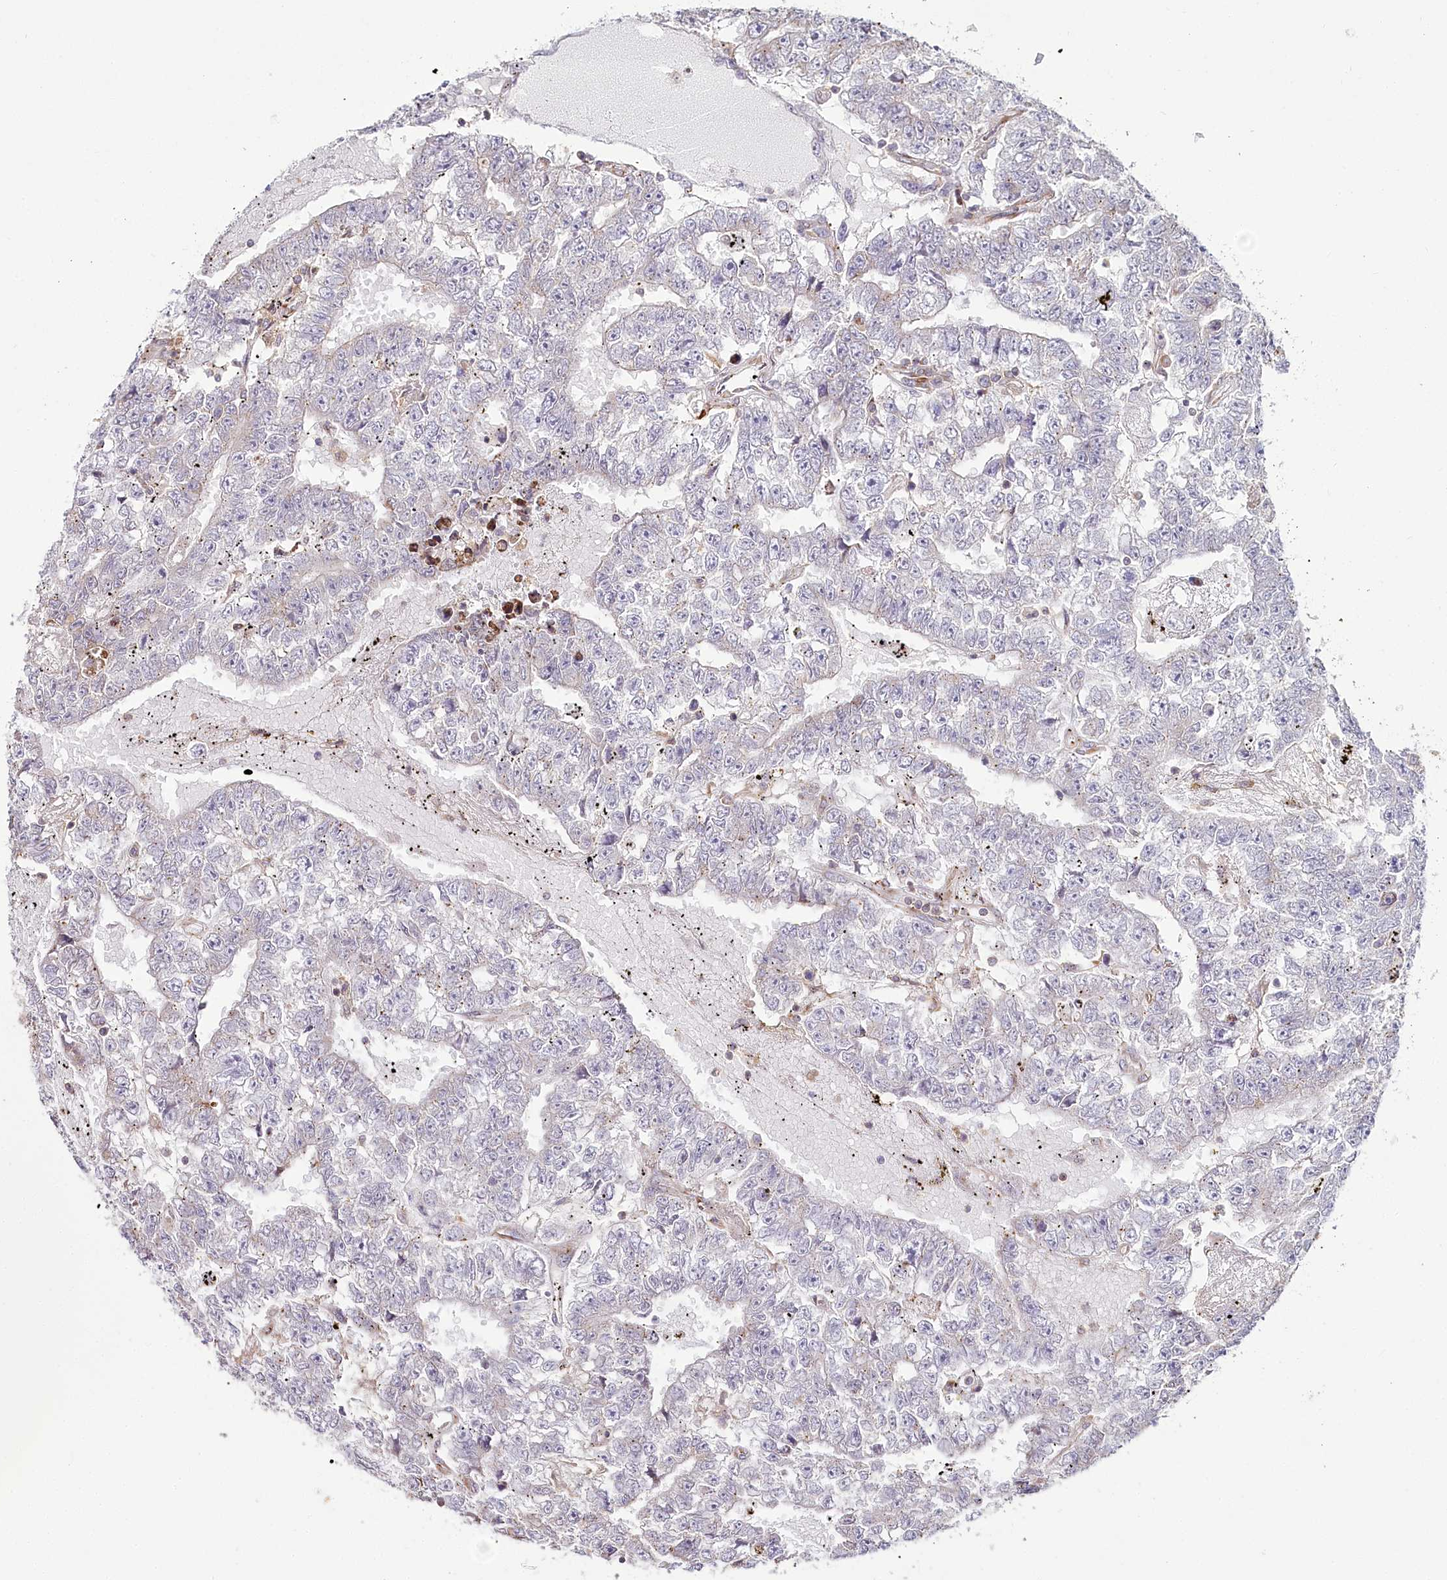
{"staining": {"intensity": "negative", "quantity": "none", "location": "none"}, "tissue": "testis cancer", "cell_type": "Tumor cells", "image_type": "cancer", "snomed": [{"axis": "morphology", "description": "Carcinoma, Embryonal, NOS"}, {"axis": "topography", "description": "Testis"}], "caption": "There is no significant expression in tumor cells of testis cancer.", "gene": "POGLUT1", "patient": {"sex": "male", "age": 25}}